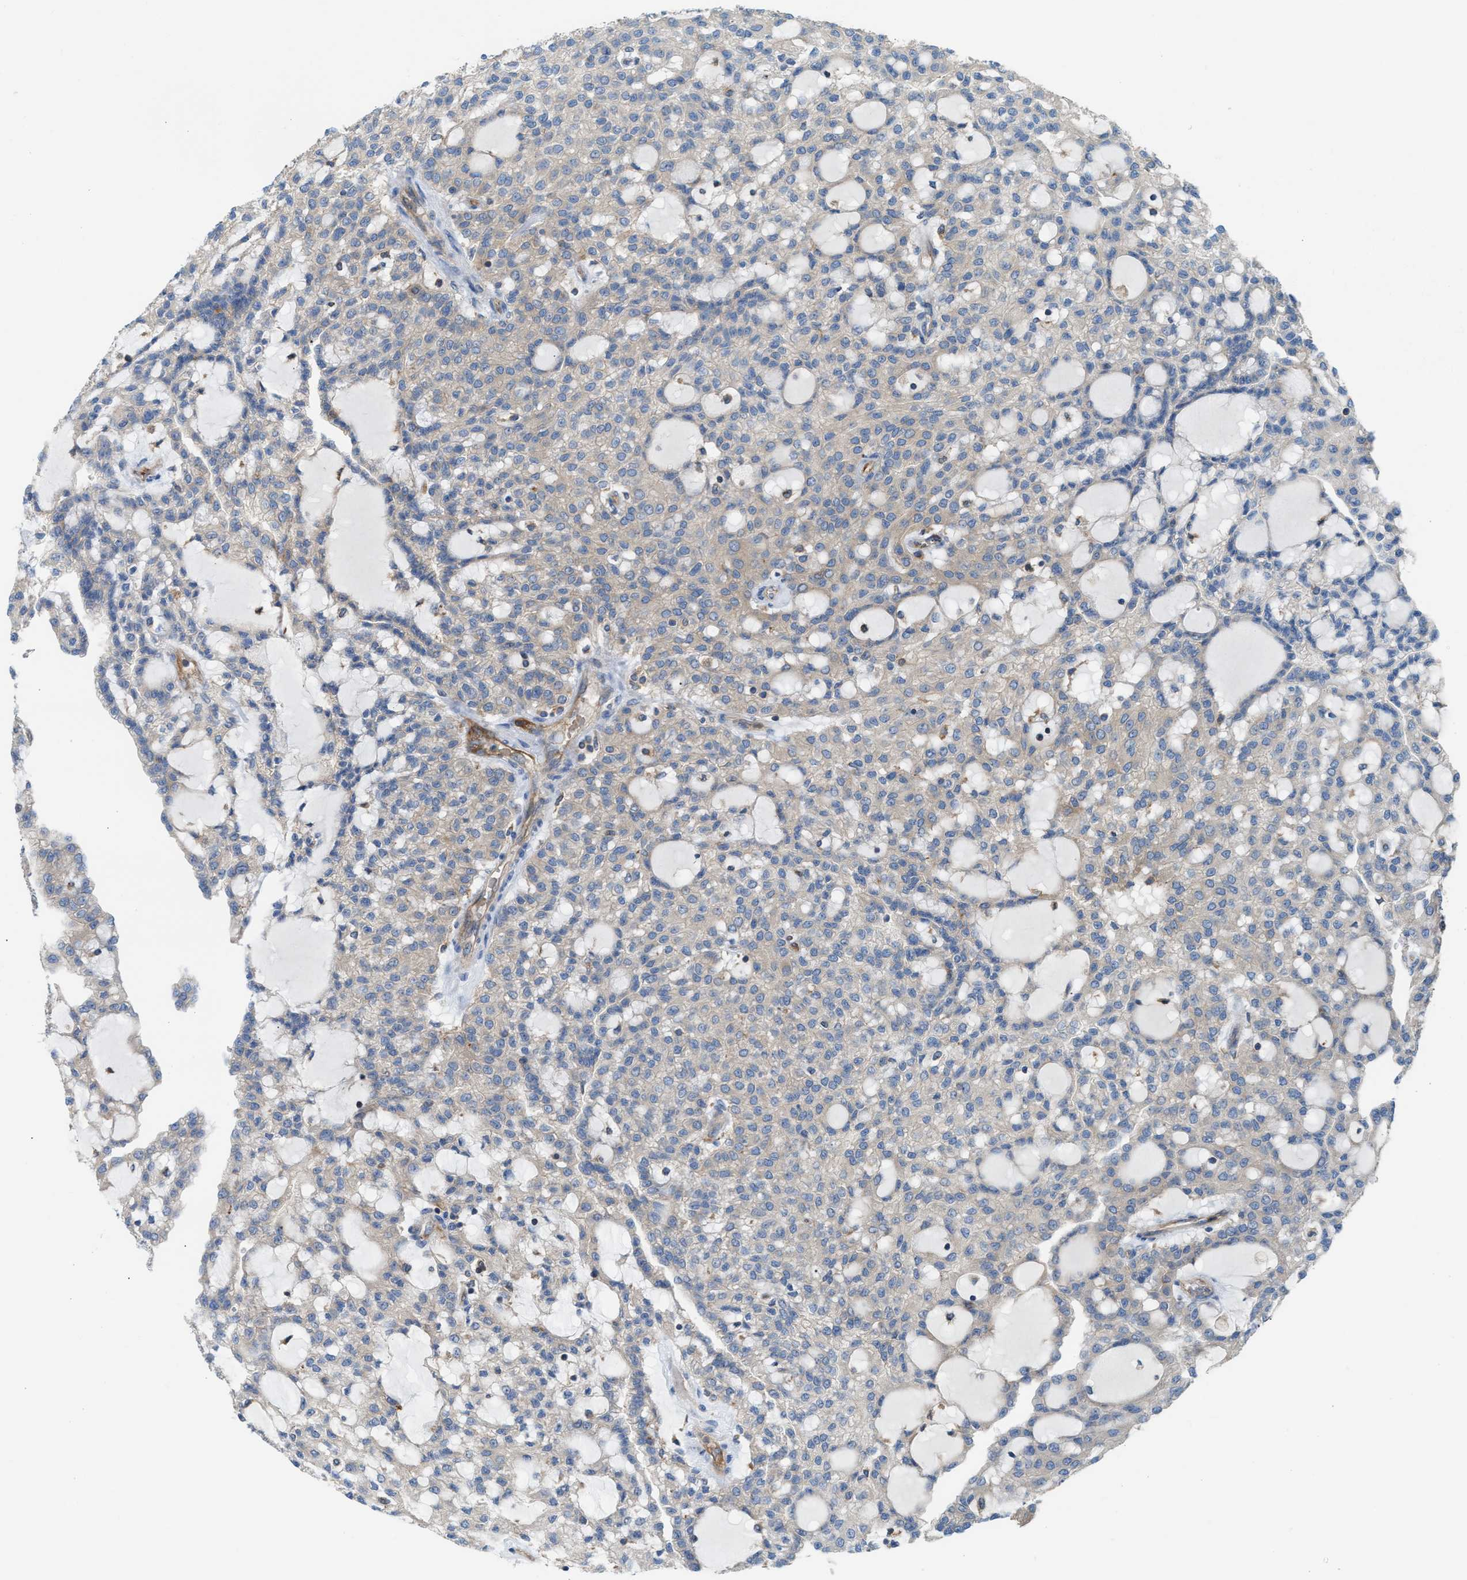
{"staining": {"intensity": "negative", "quantity": "none", "location": "none"}, "tissue": "renal cancer", "cell_type": "Tumor cells", "image_type": "cancer", "snomed": [{"axis": "morphology", "description": "Adenocarcinoma, NOS"}, {"axis": "topography", "description": "Kidney"}], "caption": "This is an immunohistochemistry image of renal cancer (adenocarcinoma). There is no staining in tumor cells.", "gene": "TBC1D15", "patient": {"sex": "male", "age": 63}}